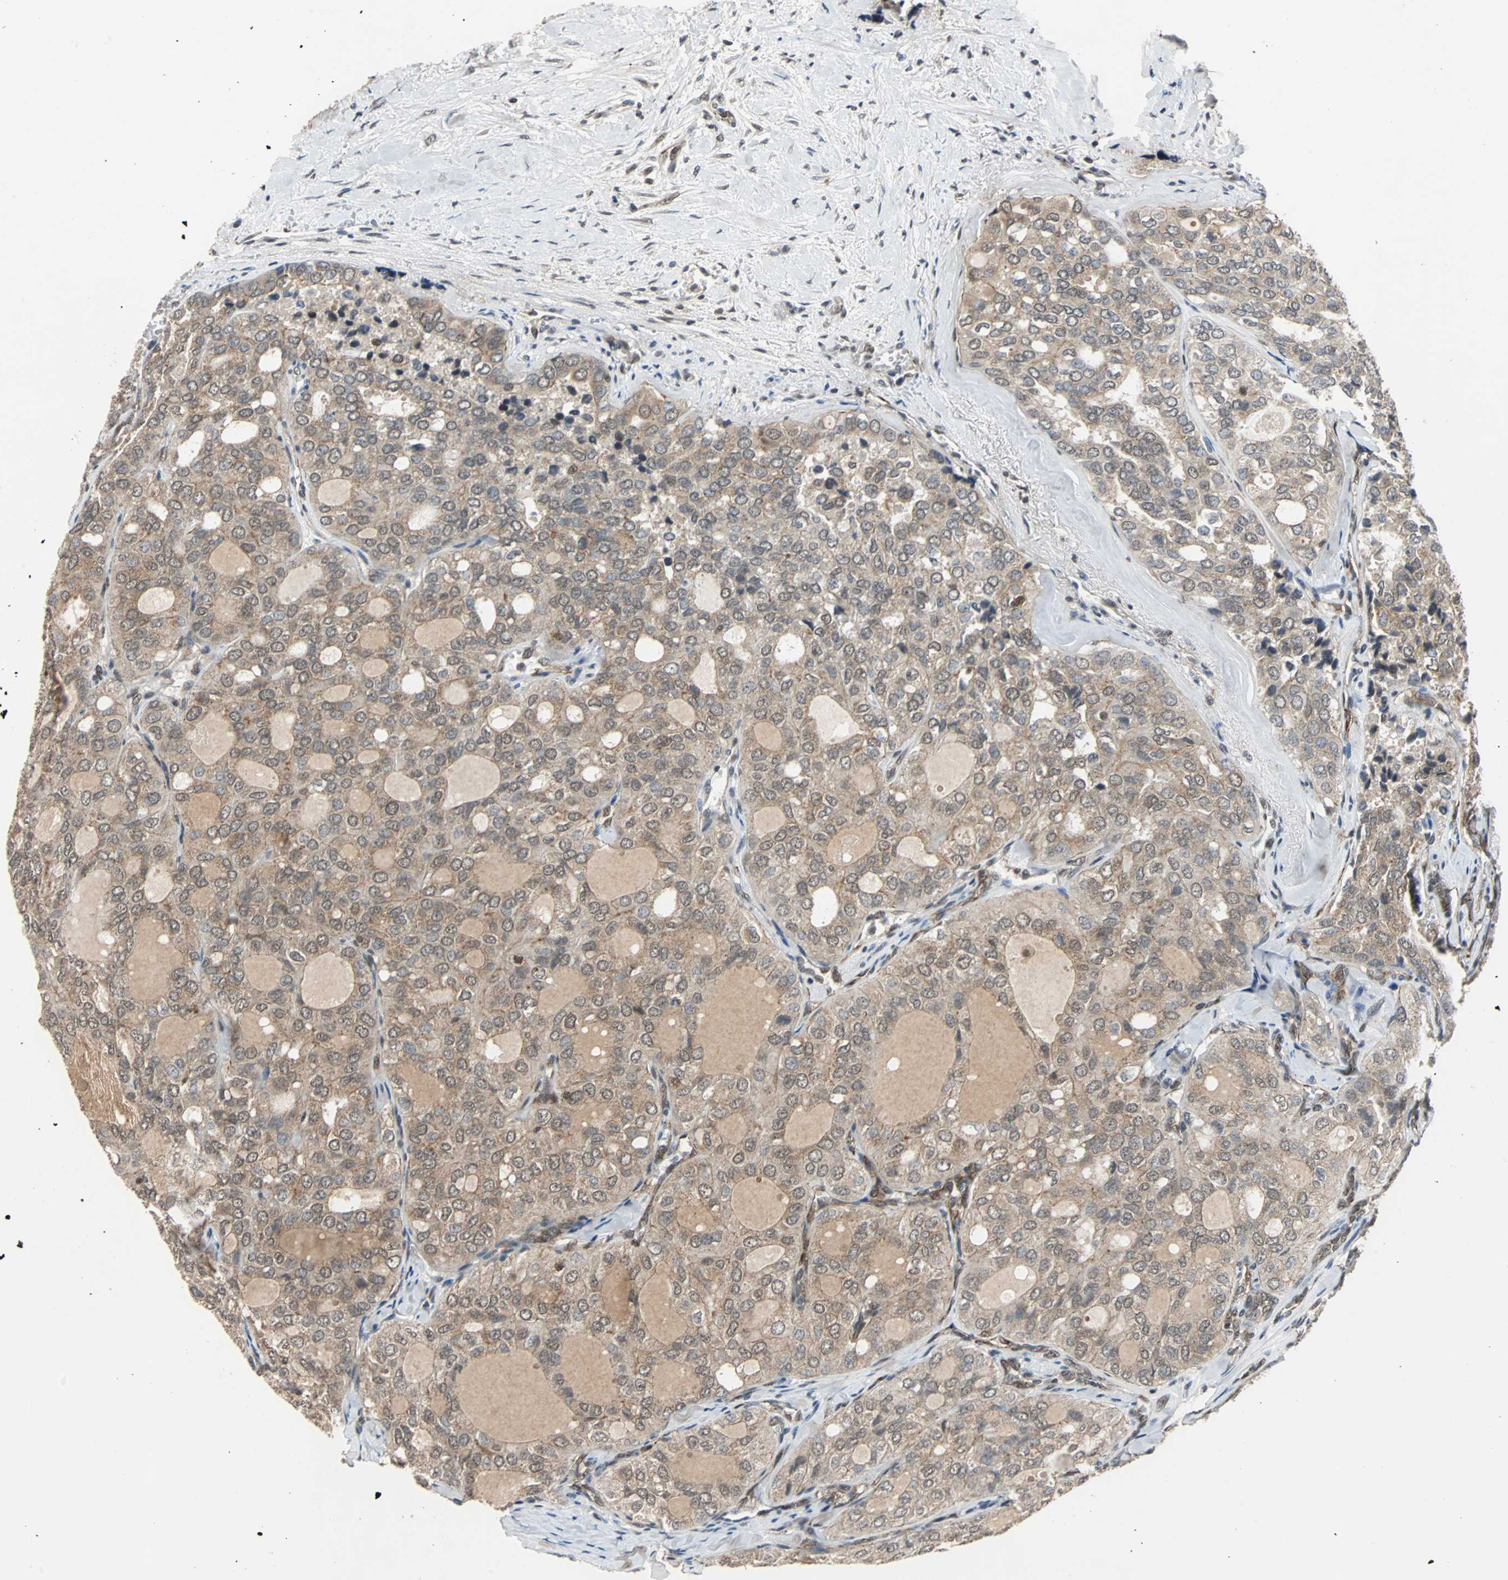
{"staining": {"intensity": "moderate", "quantity": ">75%", "location": "cytoplasmic/membranous"}, "tissue": "thyroid cancer", "cell_type": "Tumor cells", "image_type": "cancer", "snomed": [{"axis": "morphology", "description": "Follicular adenoma carcinoma, NOS"}, {"axis": "topography", "description": "Thyroid gland"}], "caption": "Immunohistochemistry image of neoplastic tissue: human thyroid follicular adenoma carcinoma stained using IHC displays medium levels of moderate protein expression localized specifically in the cytoplasmic/membranous of tumor cells, appearing as a cytoplasmic/membranous brown color.", "gene": "LSR", "patient": {"sex": "male", "age": 75}}